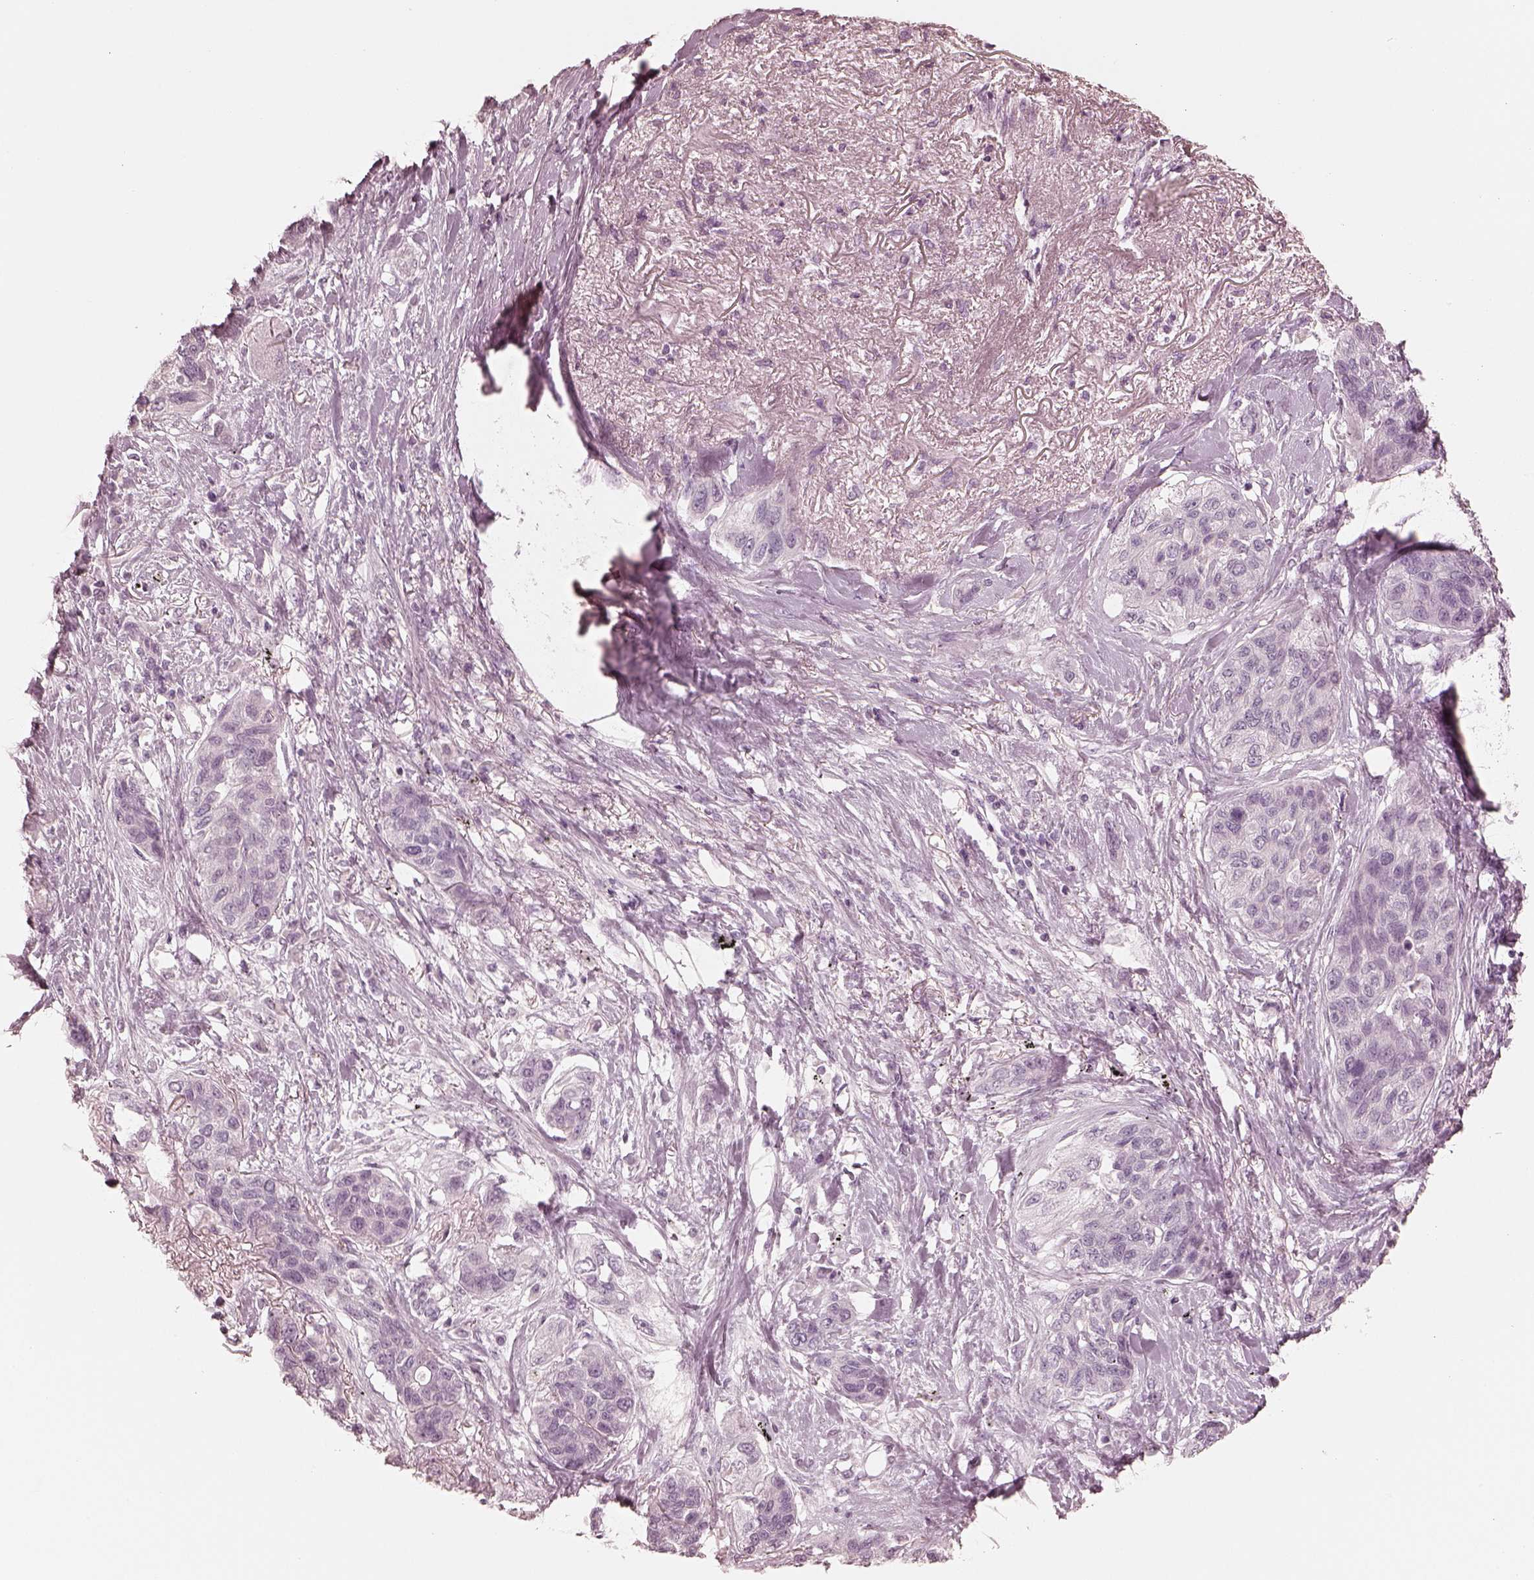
{"staining": {"intensity": "negative", "quantity": "none", "location": "none"}, "tissue": "lung cancer", "cell_type": "Tumor cells", "image_type": "cancer", "snomed": [{"axis": "morphology", "description": "Squamous cell carcinoma, NOS"}, {"axis": "topography", "description": "Lung"}], "caption": "DAB immunohistochemical staining of squamous cell carcinoma (lung) displays no significant expression in tumor cells.", "gene": "CALR3", "patient": {"sex": "female", "age": 70}}